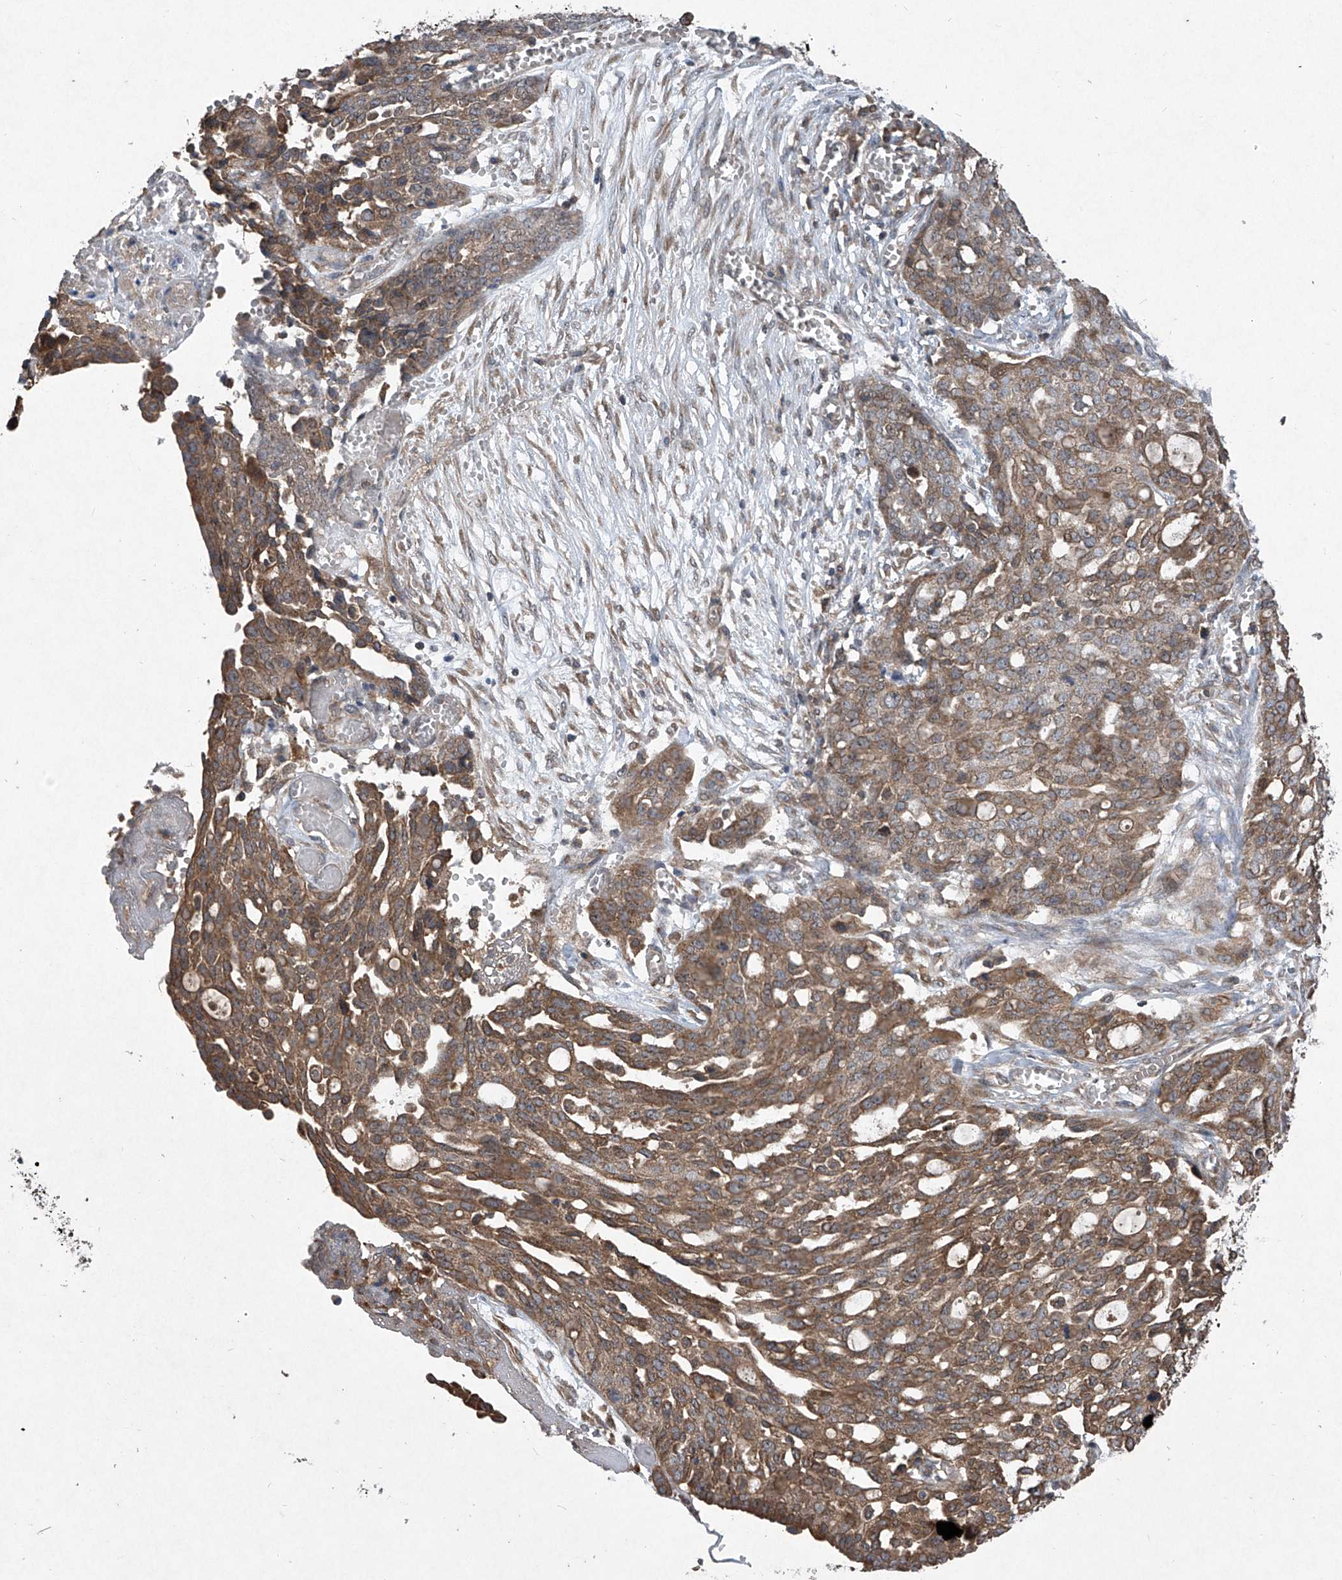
{"staining": {"intensity": "moderate", "quantity": ">75%", "location": "cytoplasmic/membranous"}, "tissue": "ovarian cancer", "cell_type": "Tumor cells", "image_type": "cancer", "snomed": [{"axis": "morphology", "description": "Cystadenocarcinoma, serous, NOS"}, {"axis": "topography", "description": "Soft tissue"}, {"axis": "topography", "description": "Ovary"}], "caption": "There is medium levels of moderate cytoplasmic/membranous staining in tumor cells of serous cystadenocarcinoma (ovarian), as demonstrated by immunohistochemical staining (brown color).", "gene": "SUMF2", "patient": {"sex": "female", "age": 57}}